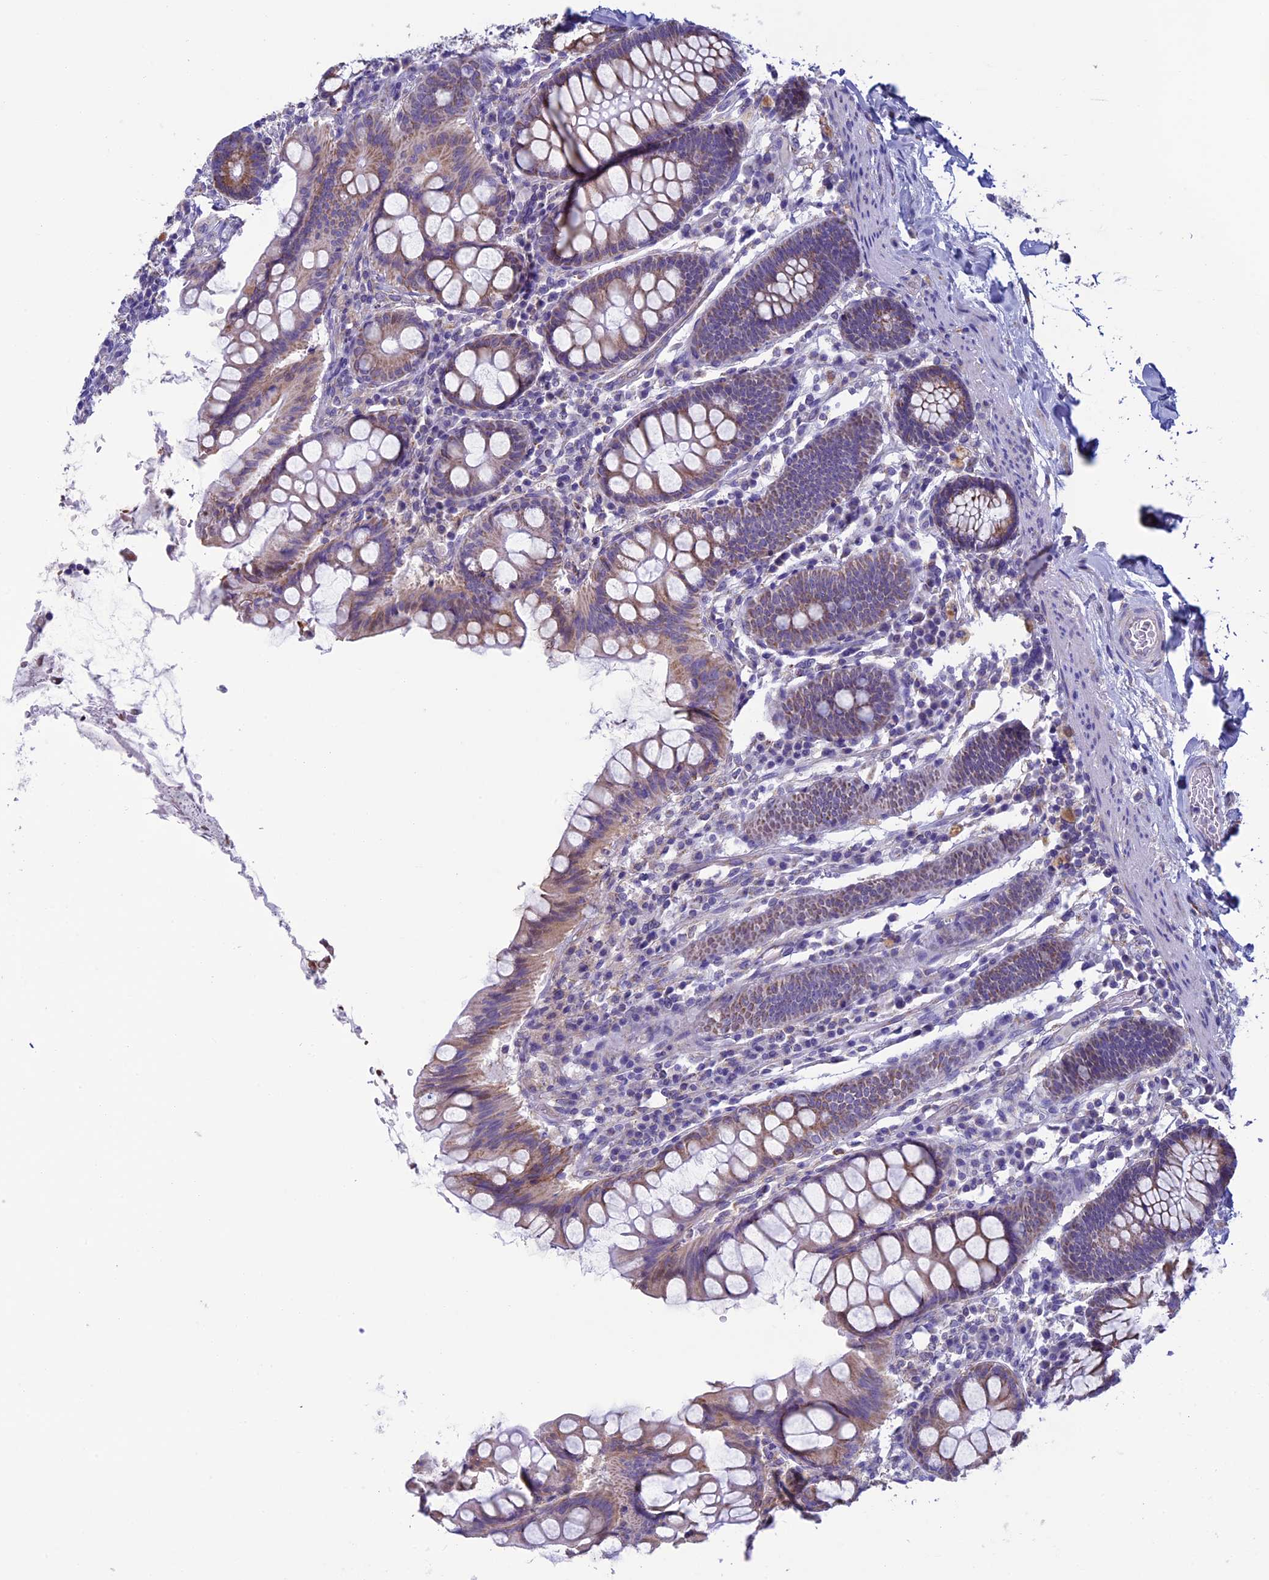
{"staining": {"intensity": "negative", "quantity": "none", "location": "none"}, "tissue": "colon", "cell_type": "Endothelial cells", "image_type": "normal", "snomed": [{"axis": "morphology", "description": "Normal tissue, NOS"}, {"axis": "topography", "description": "Colon"}], "caption": "Unremarkable colon was stained to show a protein in brown. There is no significant positivity in endothelial cells.", "gene": "MFSD12", "patient": {"sex": "female", "age": 79}}